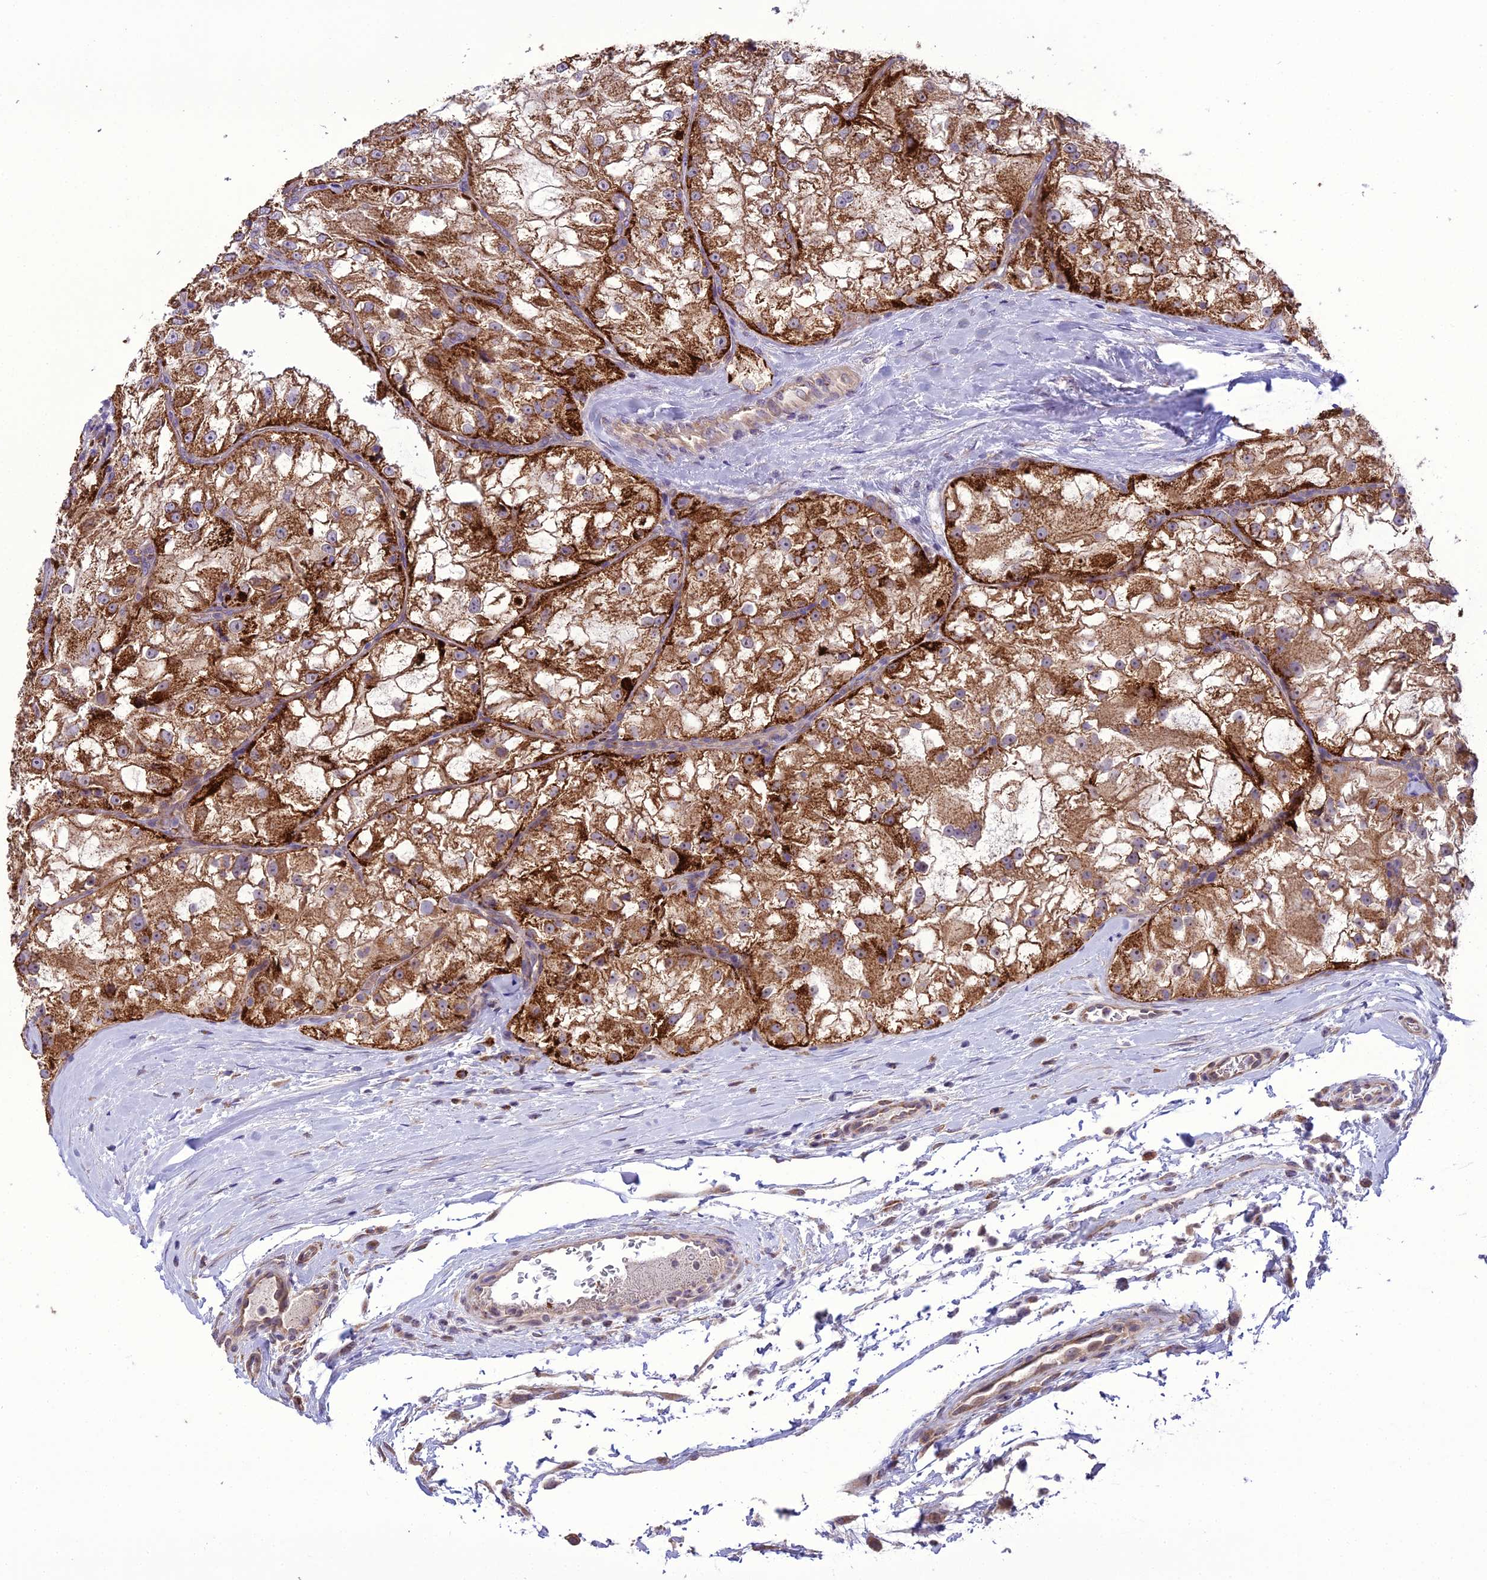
{"staining": {"intensity": "strong", "quantity": ">75%", "location": "cytoplasmic/membranous"}, "tissue": "renal cancer", "cell_type": "Tumor cells", "image_type": "cancer", "snomed": [{"axis": "morphology", "description": "Adenocarcinoma, NOS"}, {"axis": "topography", "description": "Kidney"}], "caption": "This image displays immunohistochemistry (IHC) staining of renal adenocarcinoma, with high strong cytoplasmic/membranous staining in about >75% of tumor cells.", "gene": "TBC1D24", "patient": {"sex": "female", "age": 72}}